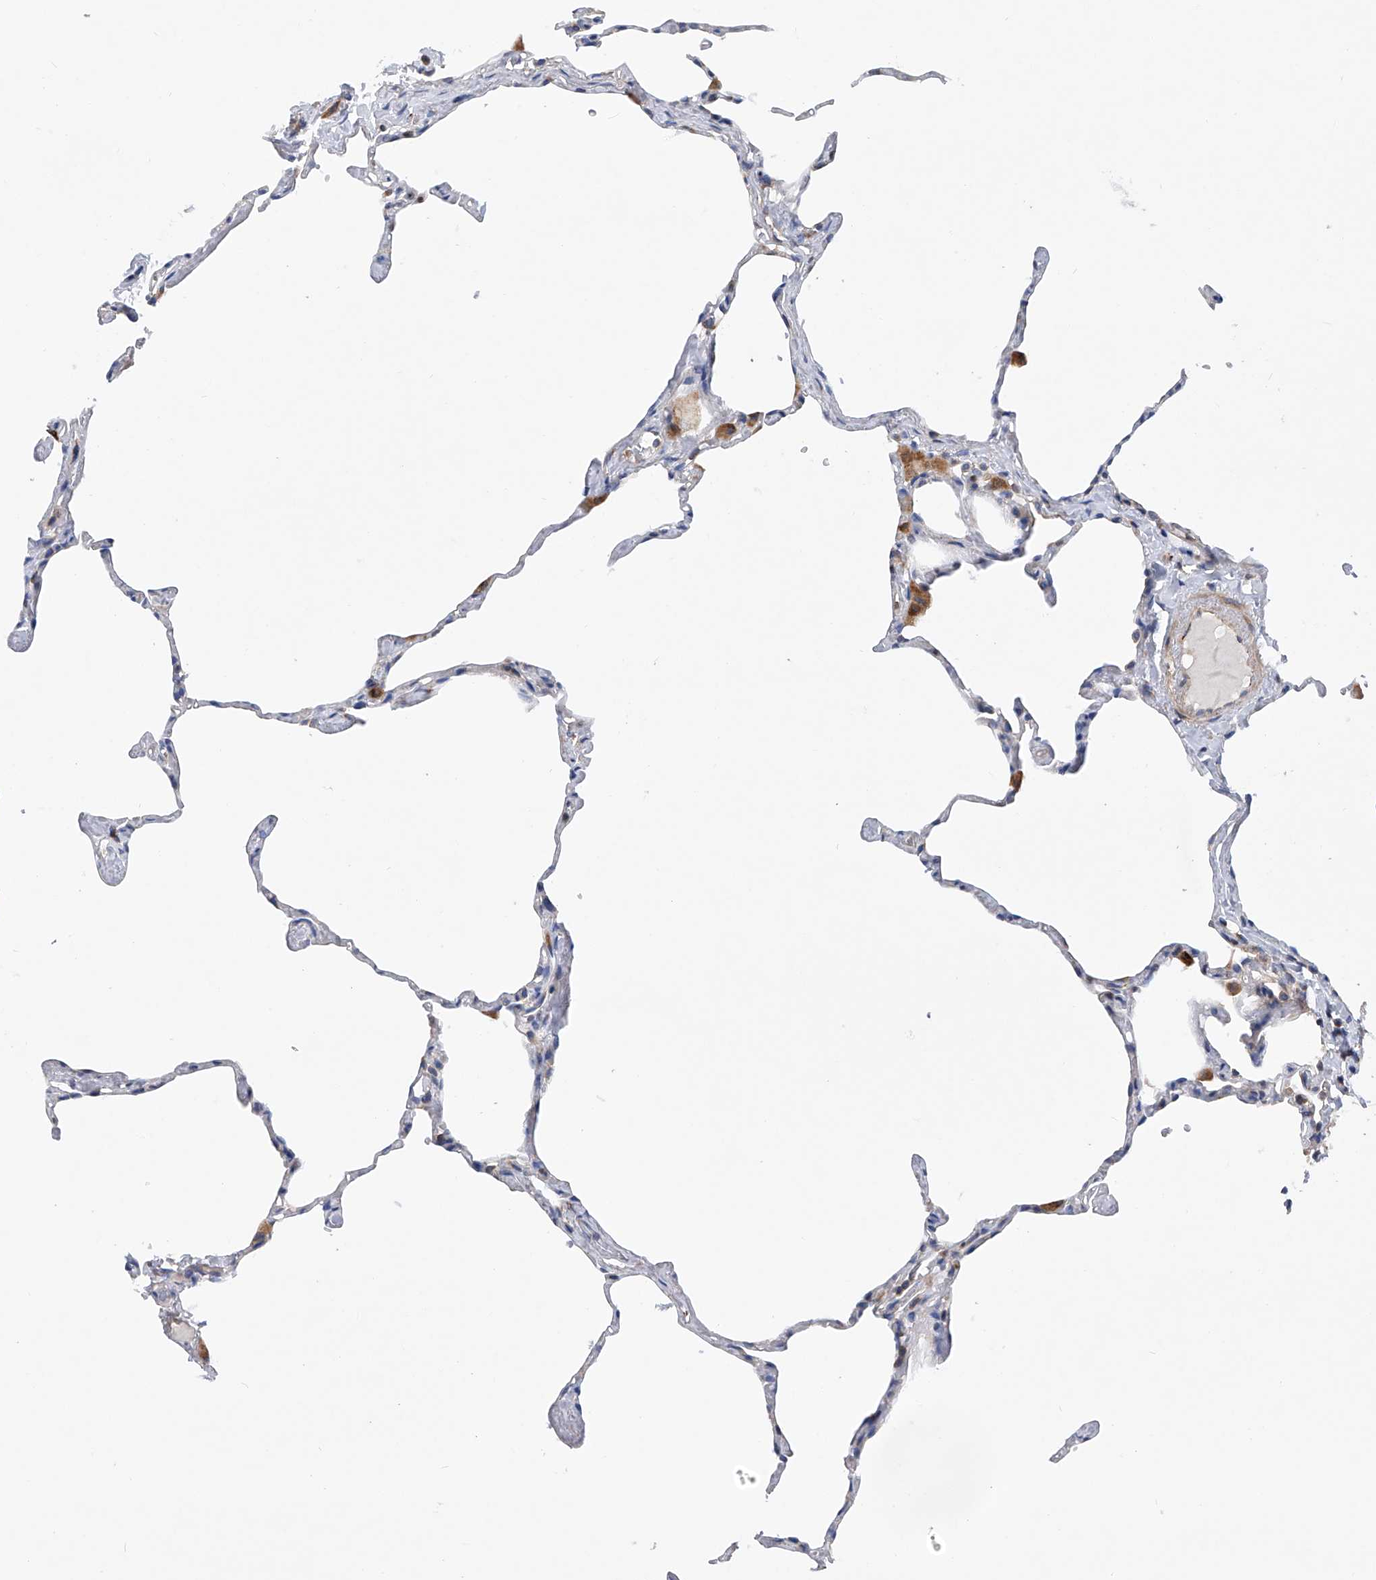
{"staining": {"intensity": "negative", "quantity": "none", "location": "none"}, "tissue": "lung", "cell_type": "Alveolar cells", "image_type": "normal", "snomed": [{"axis": "morphology", "description": "Normal tissue, NOS"}, {"axis": "topography", "description": "Lung"}], "caption": "This is an IHC photomicrograph of unremarkable lung. There is no expression in alveolar cells.", "gene": "MLYCD", "patient": {"sex": "male", "age": 65}}